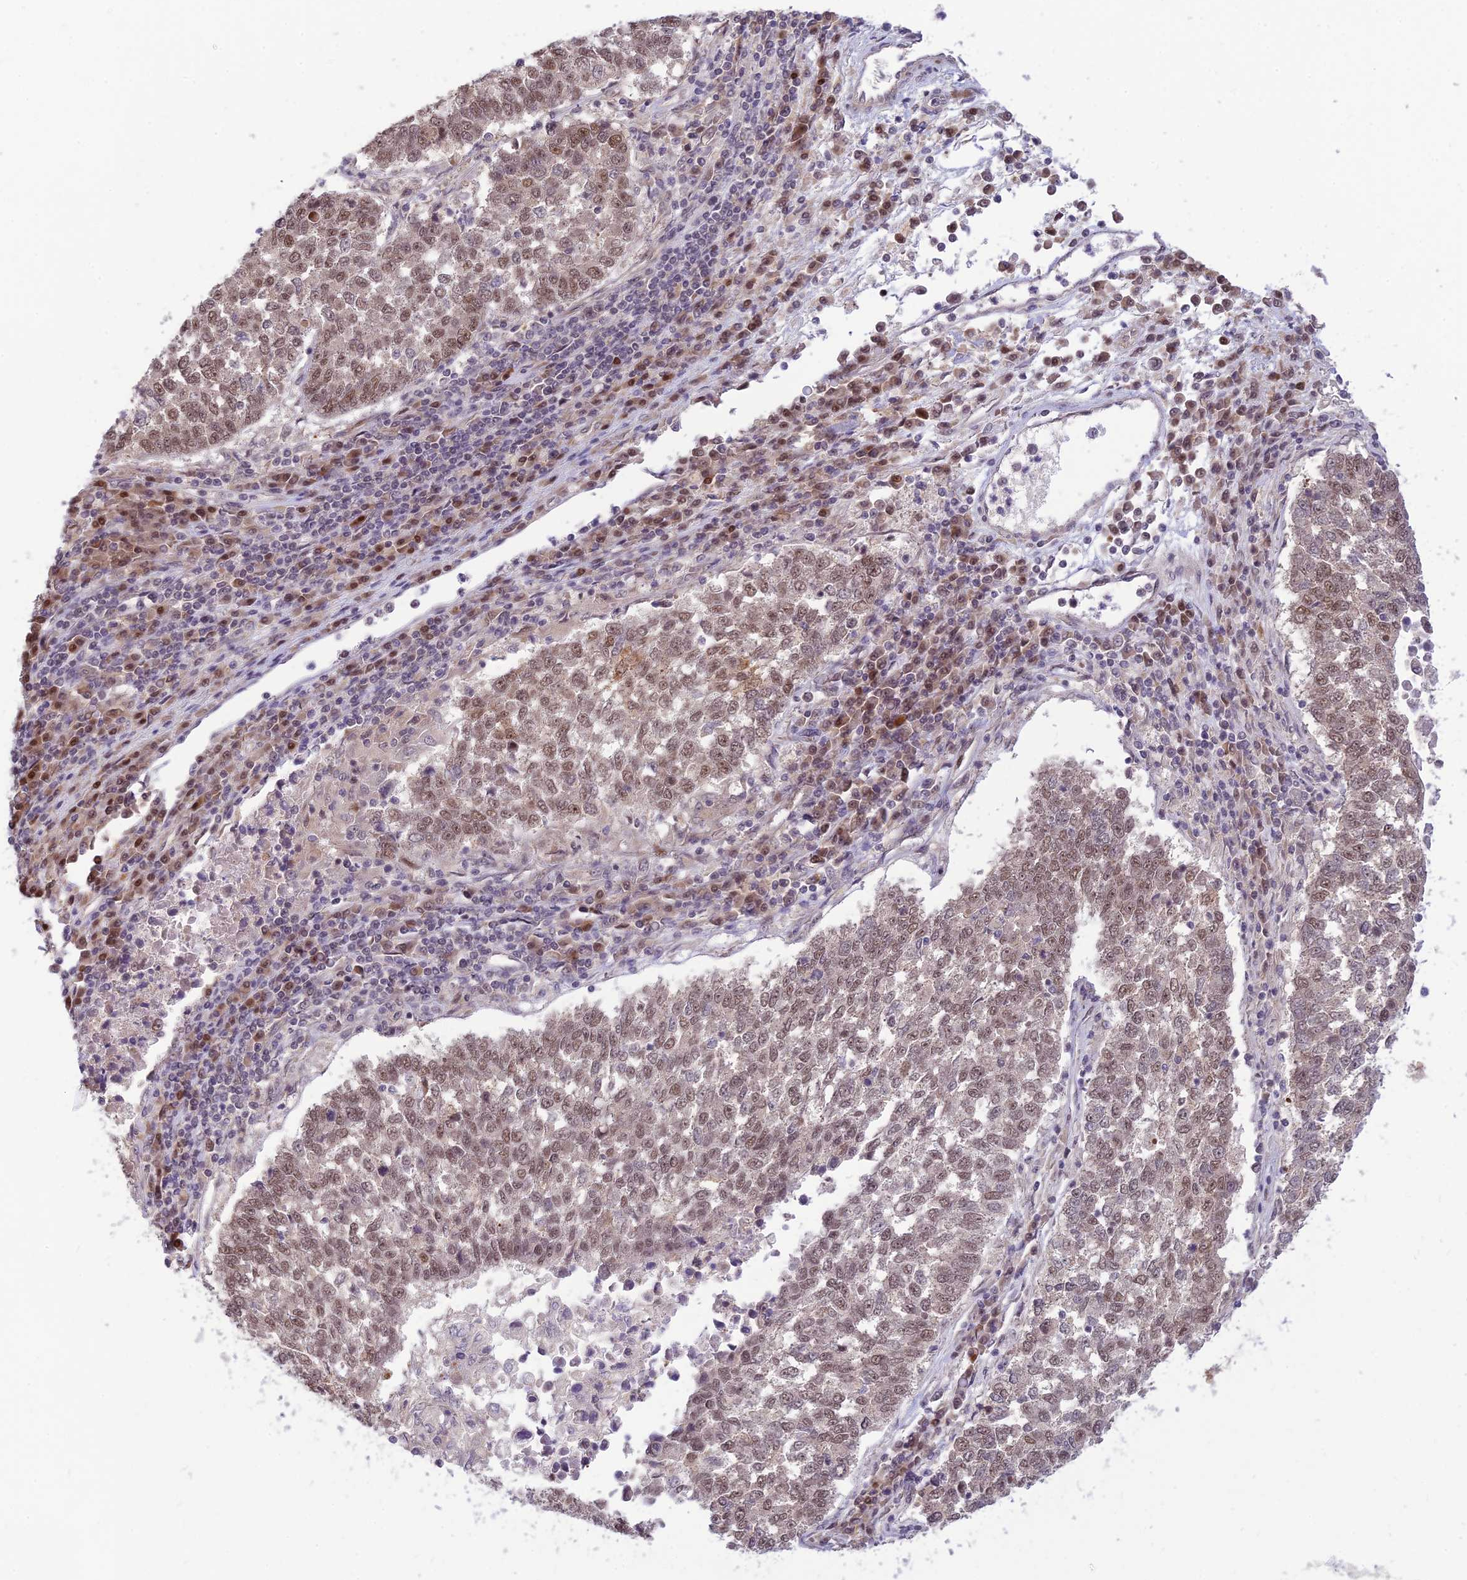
{"staining": {"intensity": "moderate", "quantity": ">75%", "location": "nuclear"}, "tissue": "lung cancer", "cell_type": "Tumor cells", "image_type": "cancer", "snomed": [{"axis": "morphology", "description": "Squamous cell carcinoma, NOS"}, {"axis": "topography", "description": "Lung"}], "caption": "This is a photomicrograph of IHC staining of lung squamous cell carcinoma, which shows moderate staining in the nuclear of tumor cells.", "gene": "ASPDH", "patient": {"sex": "male", "age": 73}}